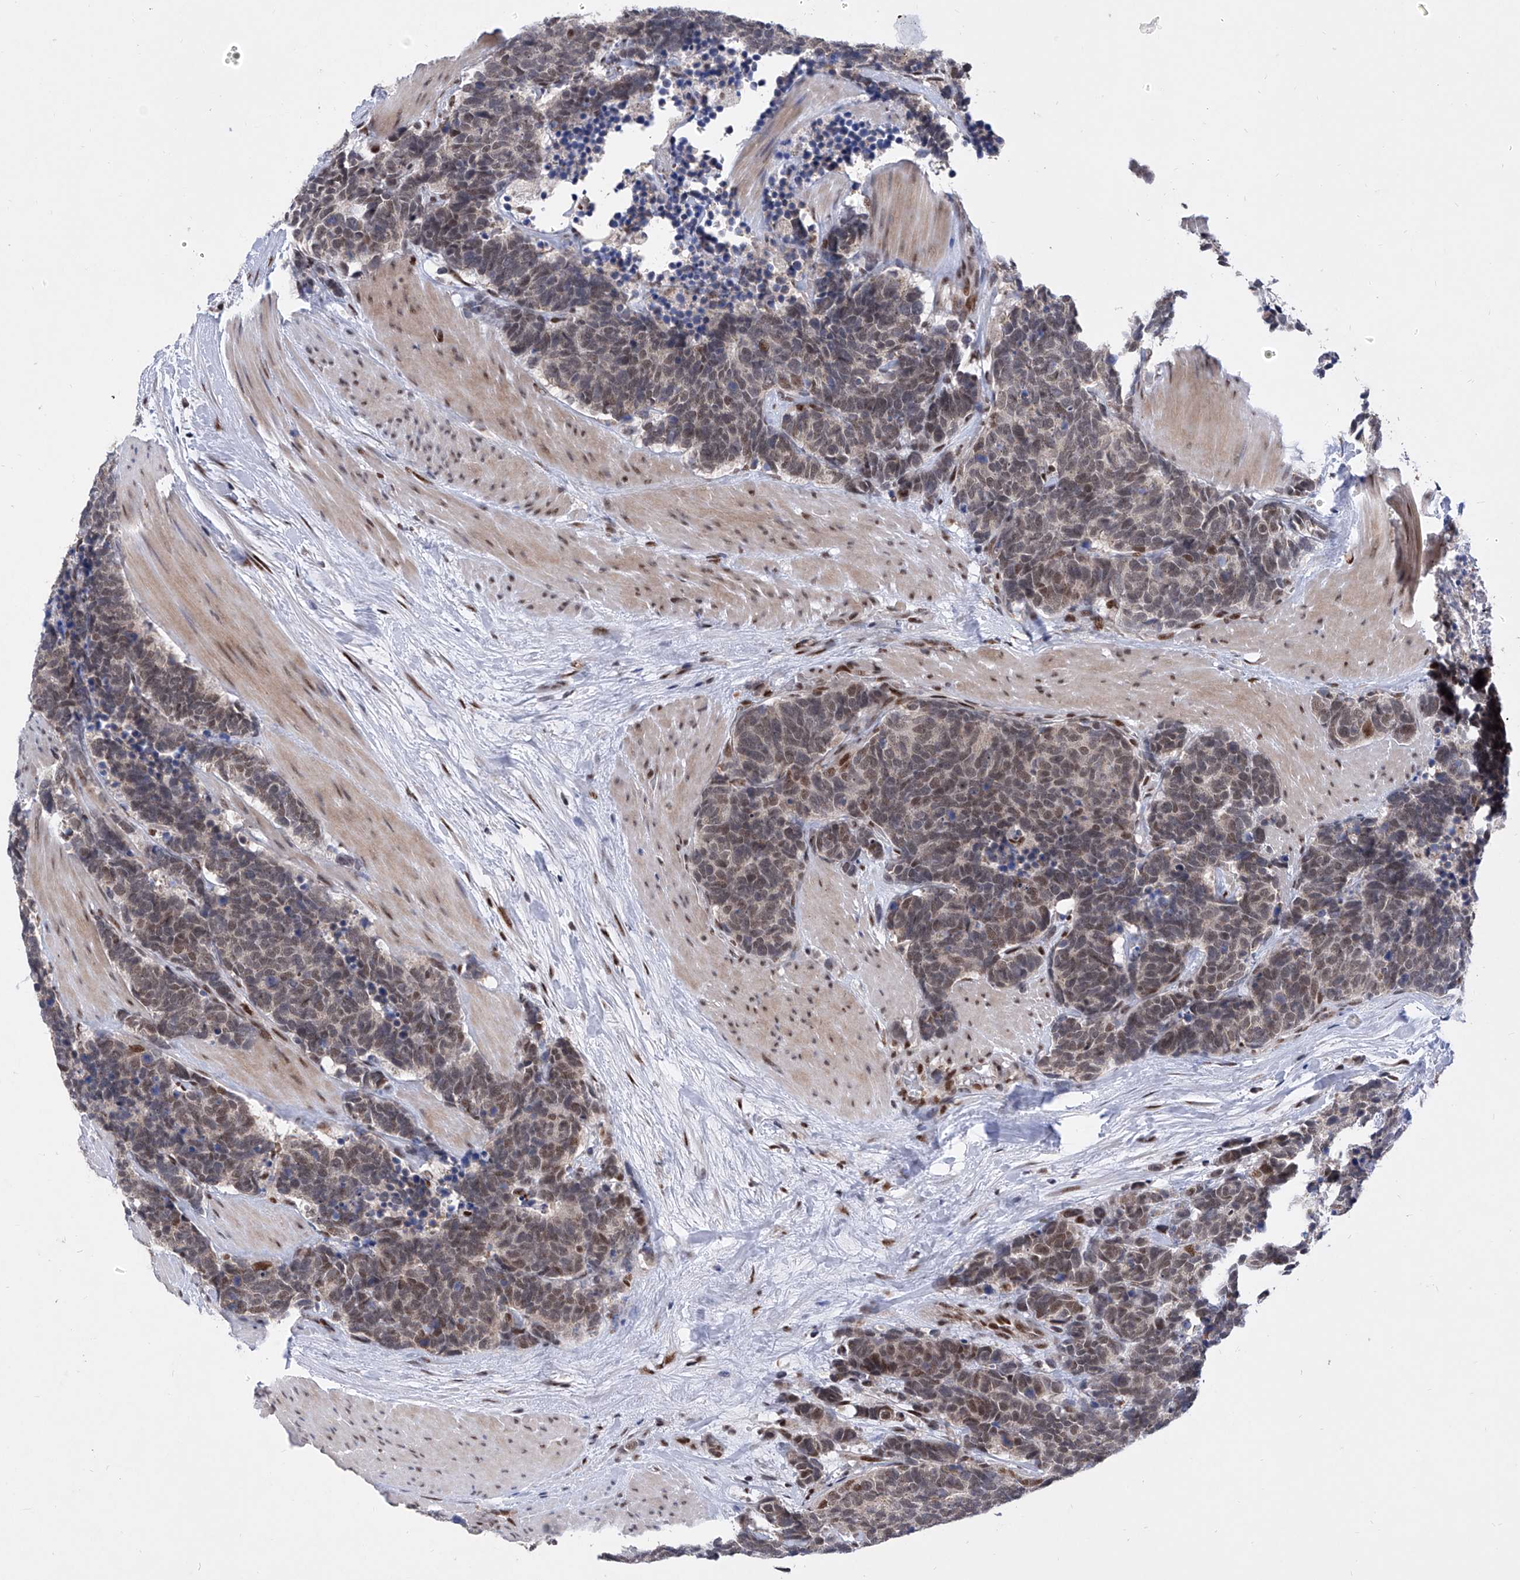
{"staining": {"intensity": "weak", "quantity": ">75%", "location": "nuclear"}, "tissue": "carcinoid", "cell_type": "Tumor cells", "image_type": "cancer", "snomed": [{"axis": "morphology", "description": "Carcinoma, NOS"}, {"axis": "morphology", "description": "Carcinoid, malignant, NOS"}, {"axis": "topography", "description": "Urinary bladder"}], "caption": "Protein expression analysis of human malignant carcinoid reveals weak nuclear expression in about >75% of tumor cells.", "gene": "RAD54L", "patient": {"sex": "male", "age": 57}}